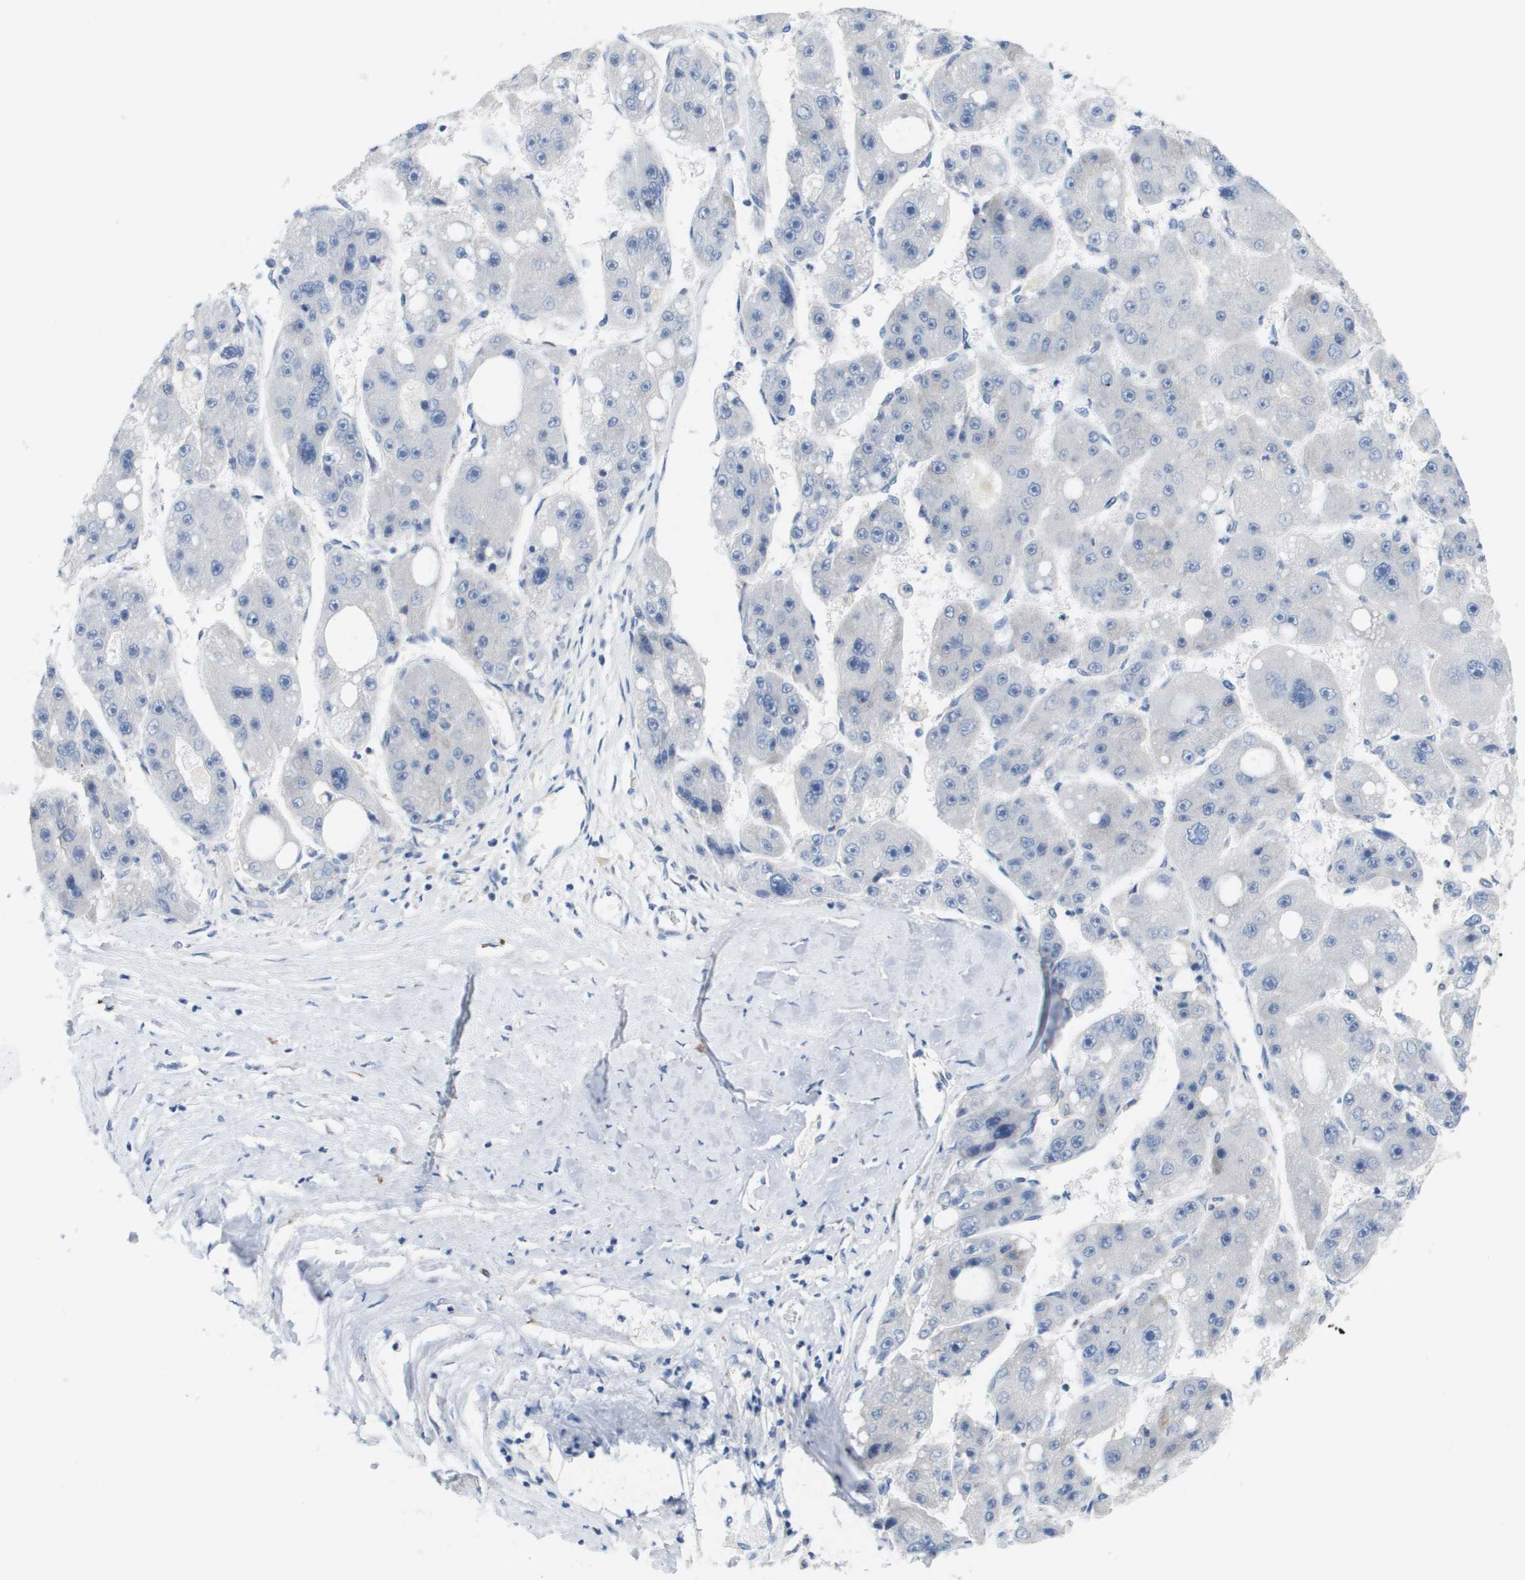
{"staining": {"intensity": "negative", "quantity": "none", "location": "none"}, "tissue": "liver cancer", "cell_type": "Tumor cells", "image_type": "cancer", "snomed": [{"axis": "morphology", "description": "Carcinoma, Hepatocellular, NOS"}, {"axis": "topography", "description": "Liver"}], "caption": "Tumor cells are negative for protein expression in human liver hepatocellular carcinoma. (Immunohistochemistry, brightfield microscopy, high magnification).", "gene": "CD3G", "patient": {"sex": "female", "age": 61}}